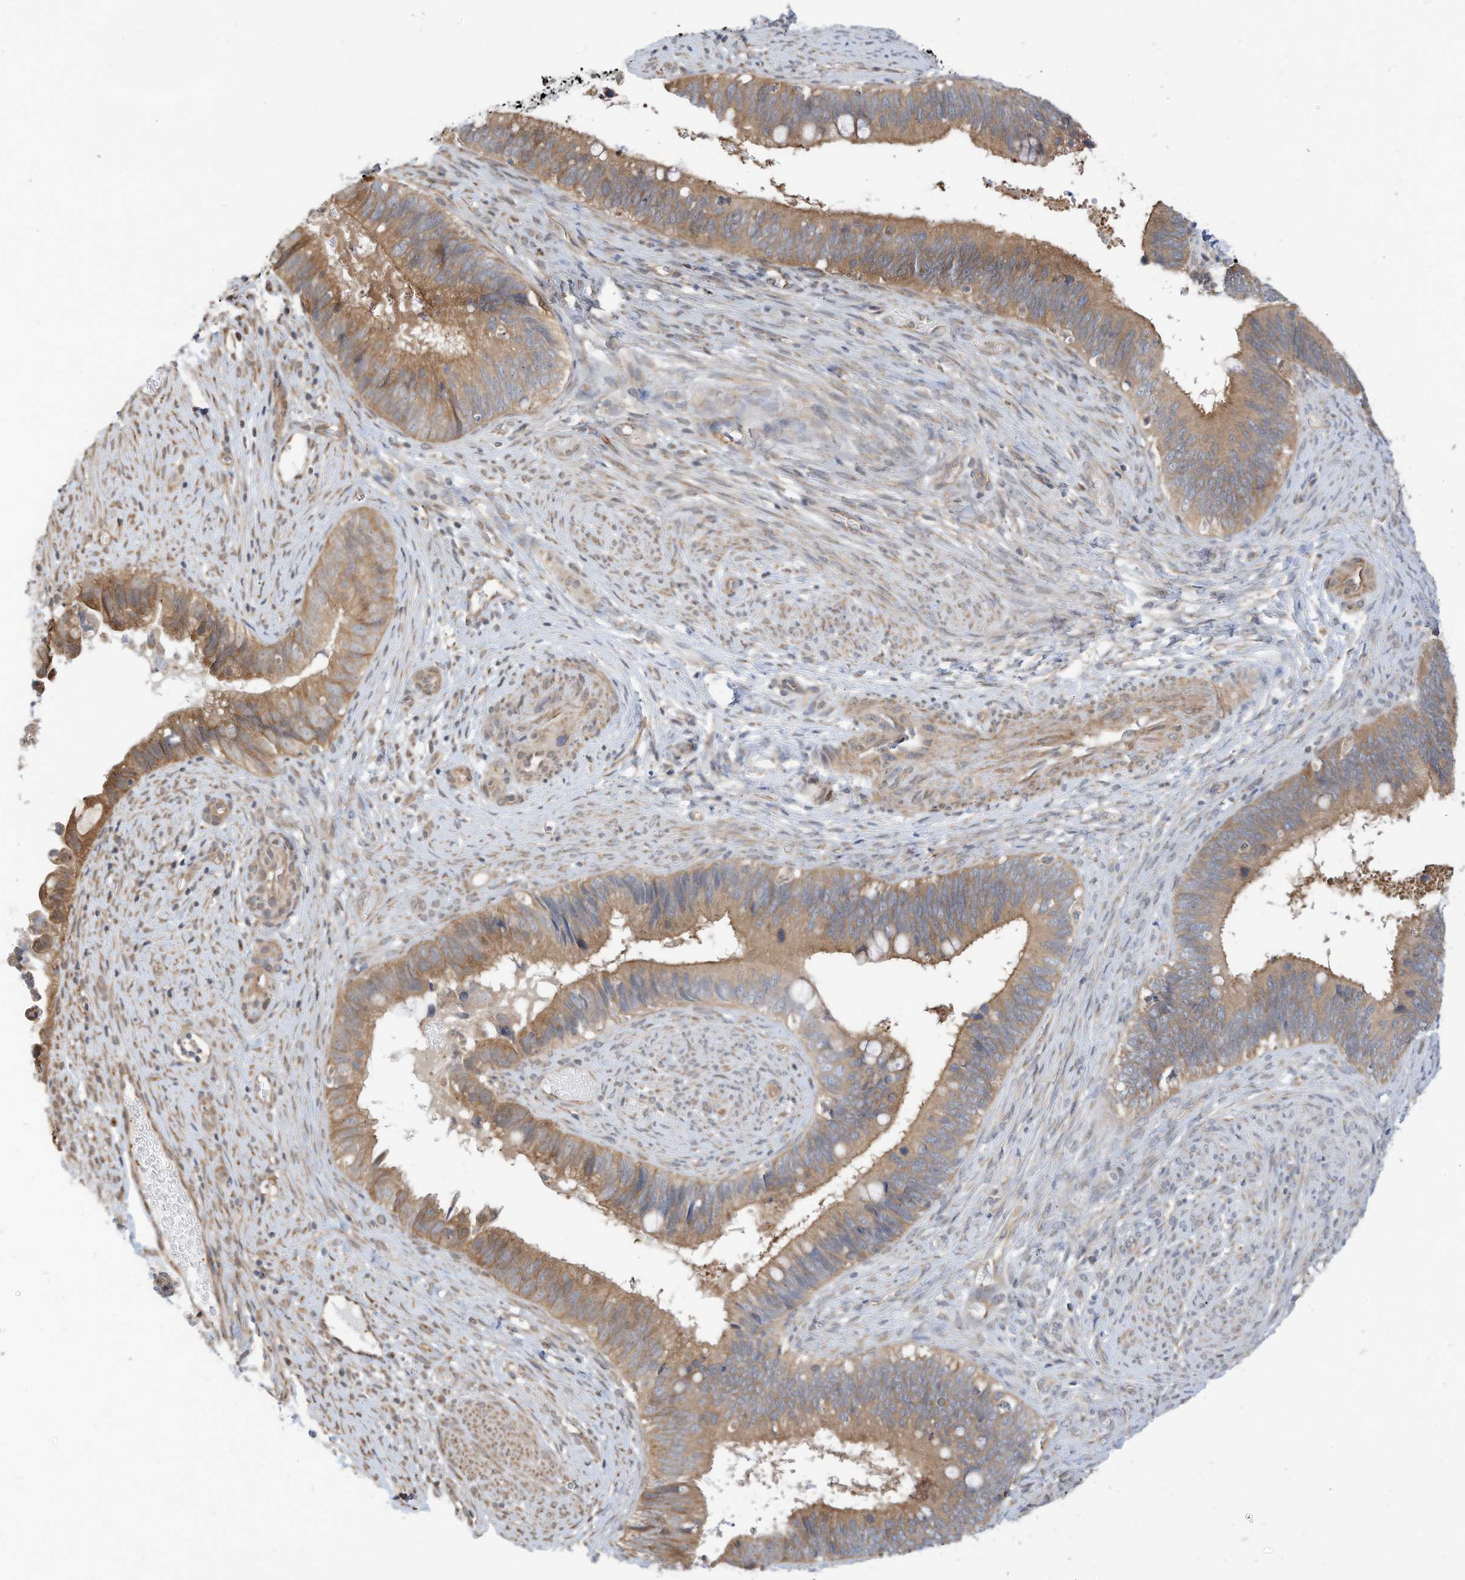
{"staining": {"intensity": "moderate", "quantity": ">75%", "location": "cytoplasmic/membranous"}, "tissue": "cervical cancer", "cell_type": "Tumor cells", "image_type": "cancer", "snomed": [{"axis": "morphology", "description": "Adenocarcinoma, NOS"}, {"axis": "topography", "description": "Cervix"}], "caption": "About >75% of tumor cells in human cervical cancer display moderate cytoplasmic/membranous protein expression as visualized by brown immunohistochemical staining.", "gene": "OFD1", "patient": {"sex": "female", "age": 42}}